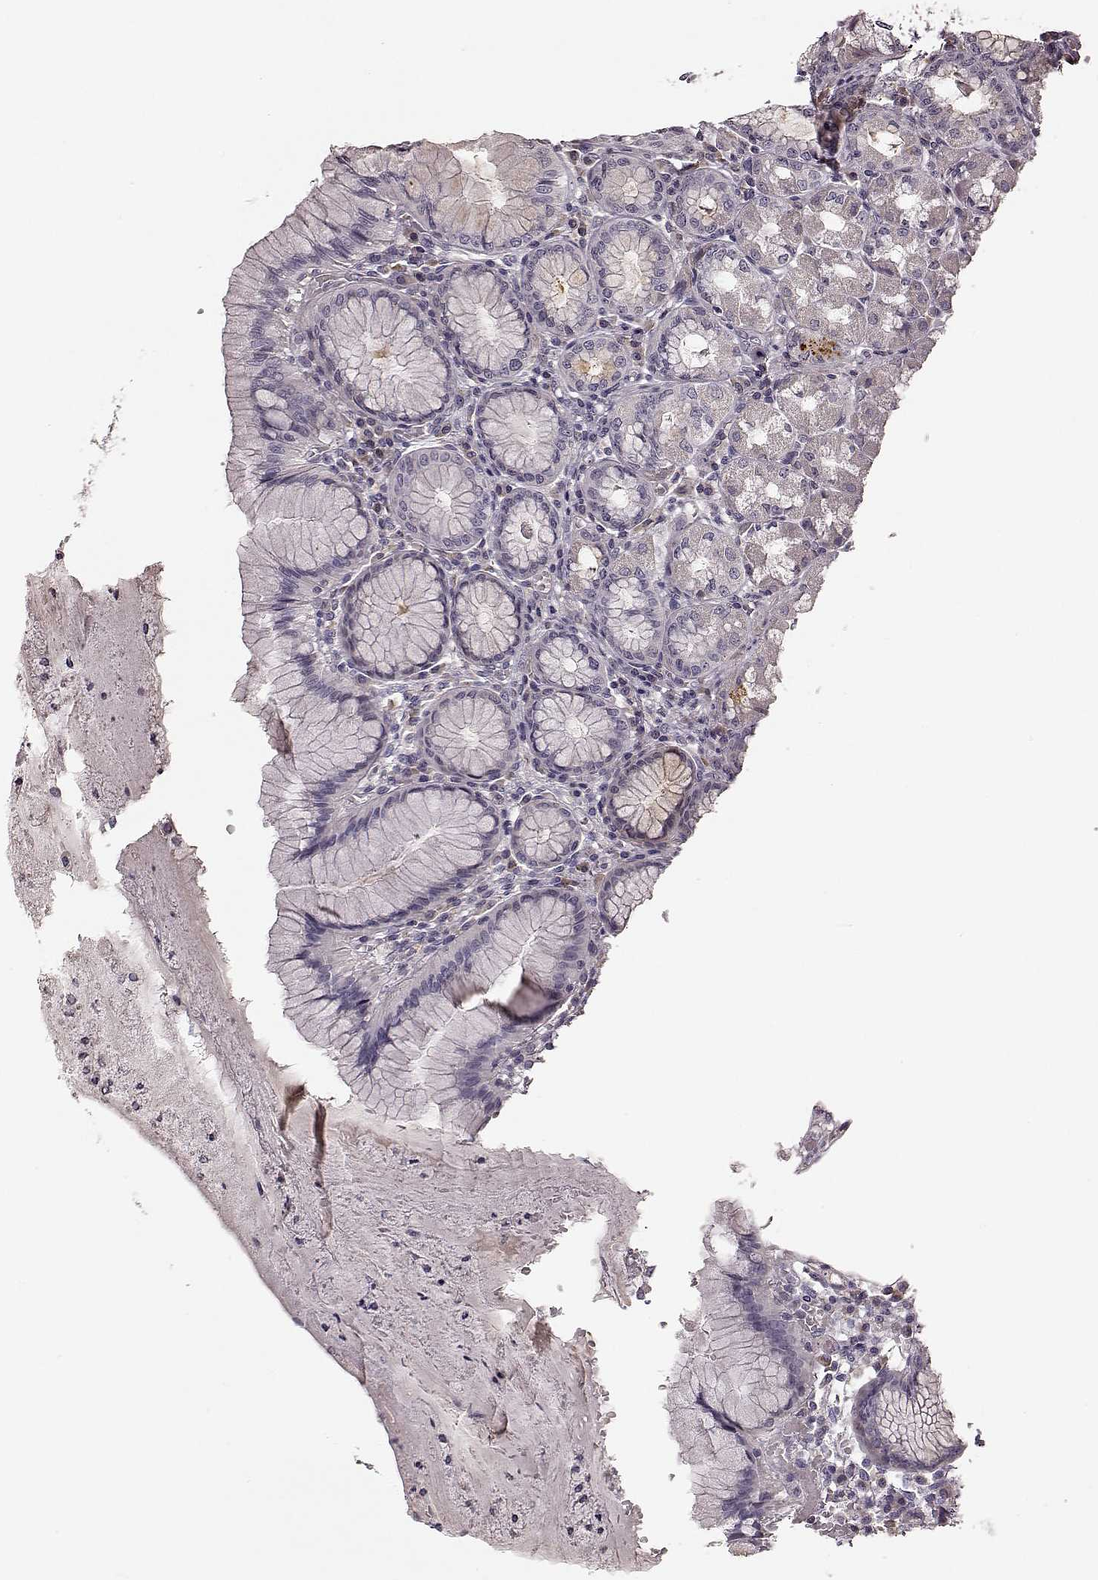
{"staining": {"intensity": "negative", "quantity": "none", "location": "none"}, "tissue": "stomach", "cell_type": "Glandular cells", "image_type": "normal", "snomed": [{"axis": "morphology", "description": "Normal tissue, NOS"}, {"axis": "topography", "description": "Stomach"}], "caption": "Immunohistochemistry (IHC) histopathology image of benign stomach: stomach stained with DAB reveals no significant protein positivity in glandular cells.", "gene": "MIA", "patient": {"sex": "male", "age": 55}}